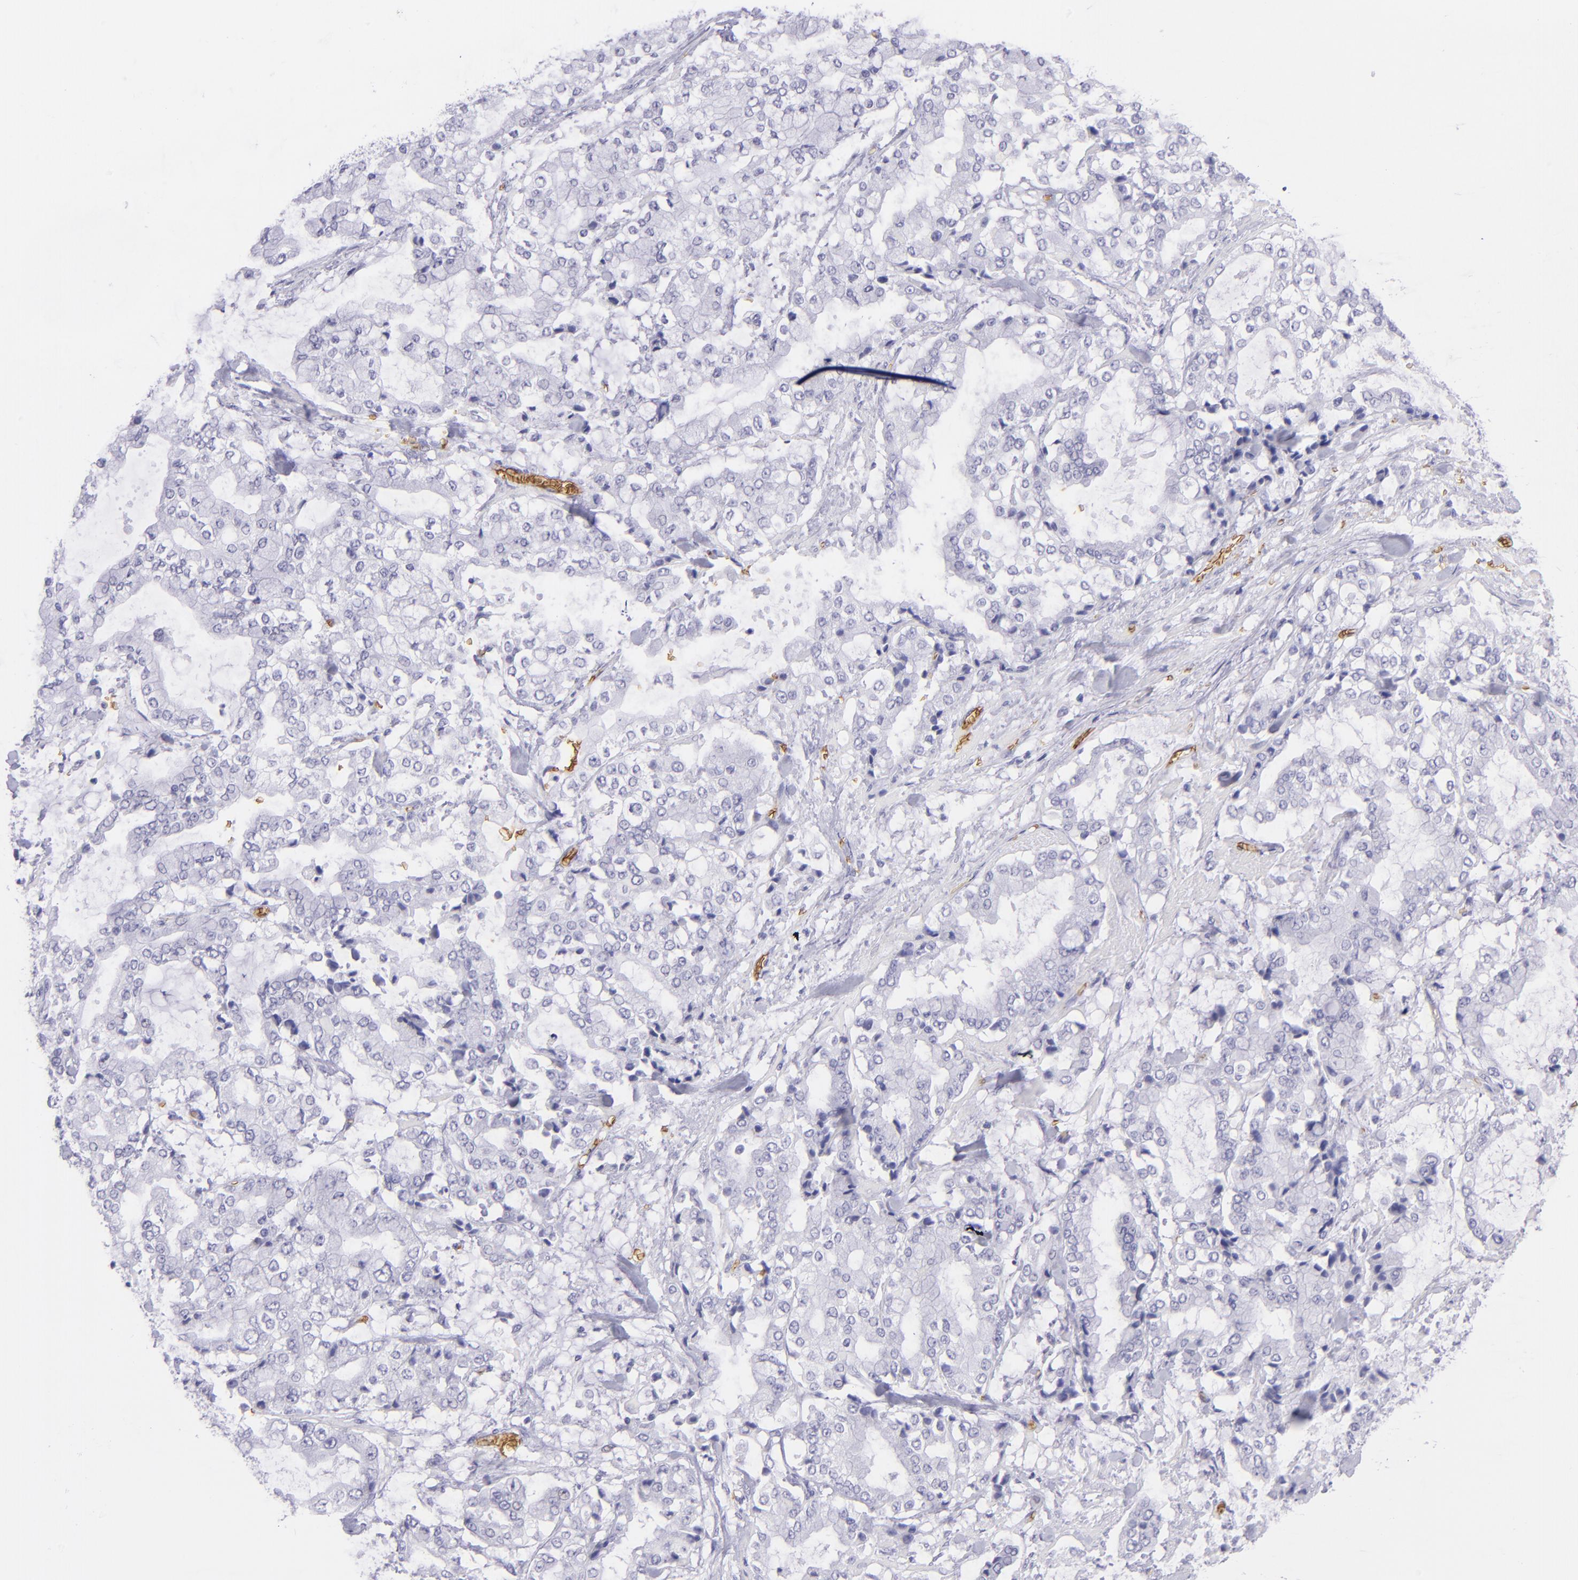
{"staining": {"intensity": "negative", "quantity": "none", "location": "none"}, "tissue": "stomach cancer", "cell_type": "Tumor cells", "image_type": "cancer", "snomed": [{"axis": "morphology", "description": "Normal tissue, NOS"}, {"axis": "morphology", "description": "Adenocarcinoma, NOS"}, {"axis": "topography", "description": "Stomach, upper"}, {"axis": "topography", "description": "Stomach"}], "caption": "High magnification brightfield microscopy of stomach adenocarcinoma stained with DAB (3,3'-diaminobenzidine) (brown) and counterstained with hematoxylin (blue): tumor cells show no significant staining. (DAB (3,3'-diaminobenzidine) immunohistochemistry (IHC), high magnification).", "gene": "GYPA", "patient": {"sex": "male", "age": 76}}